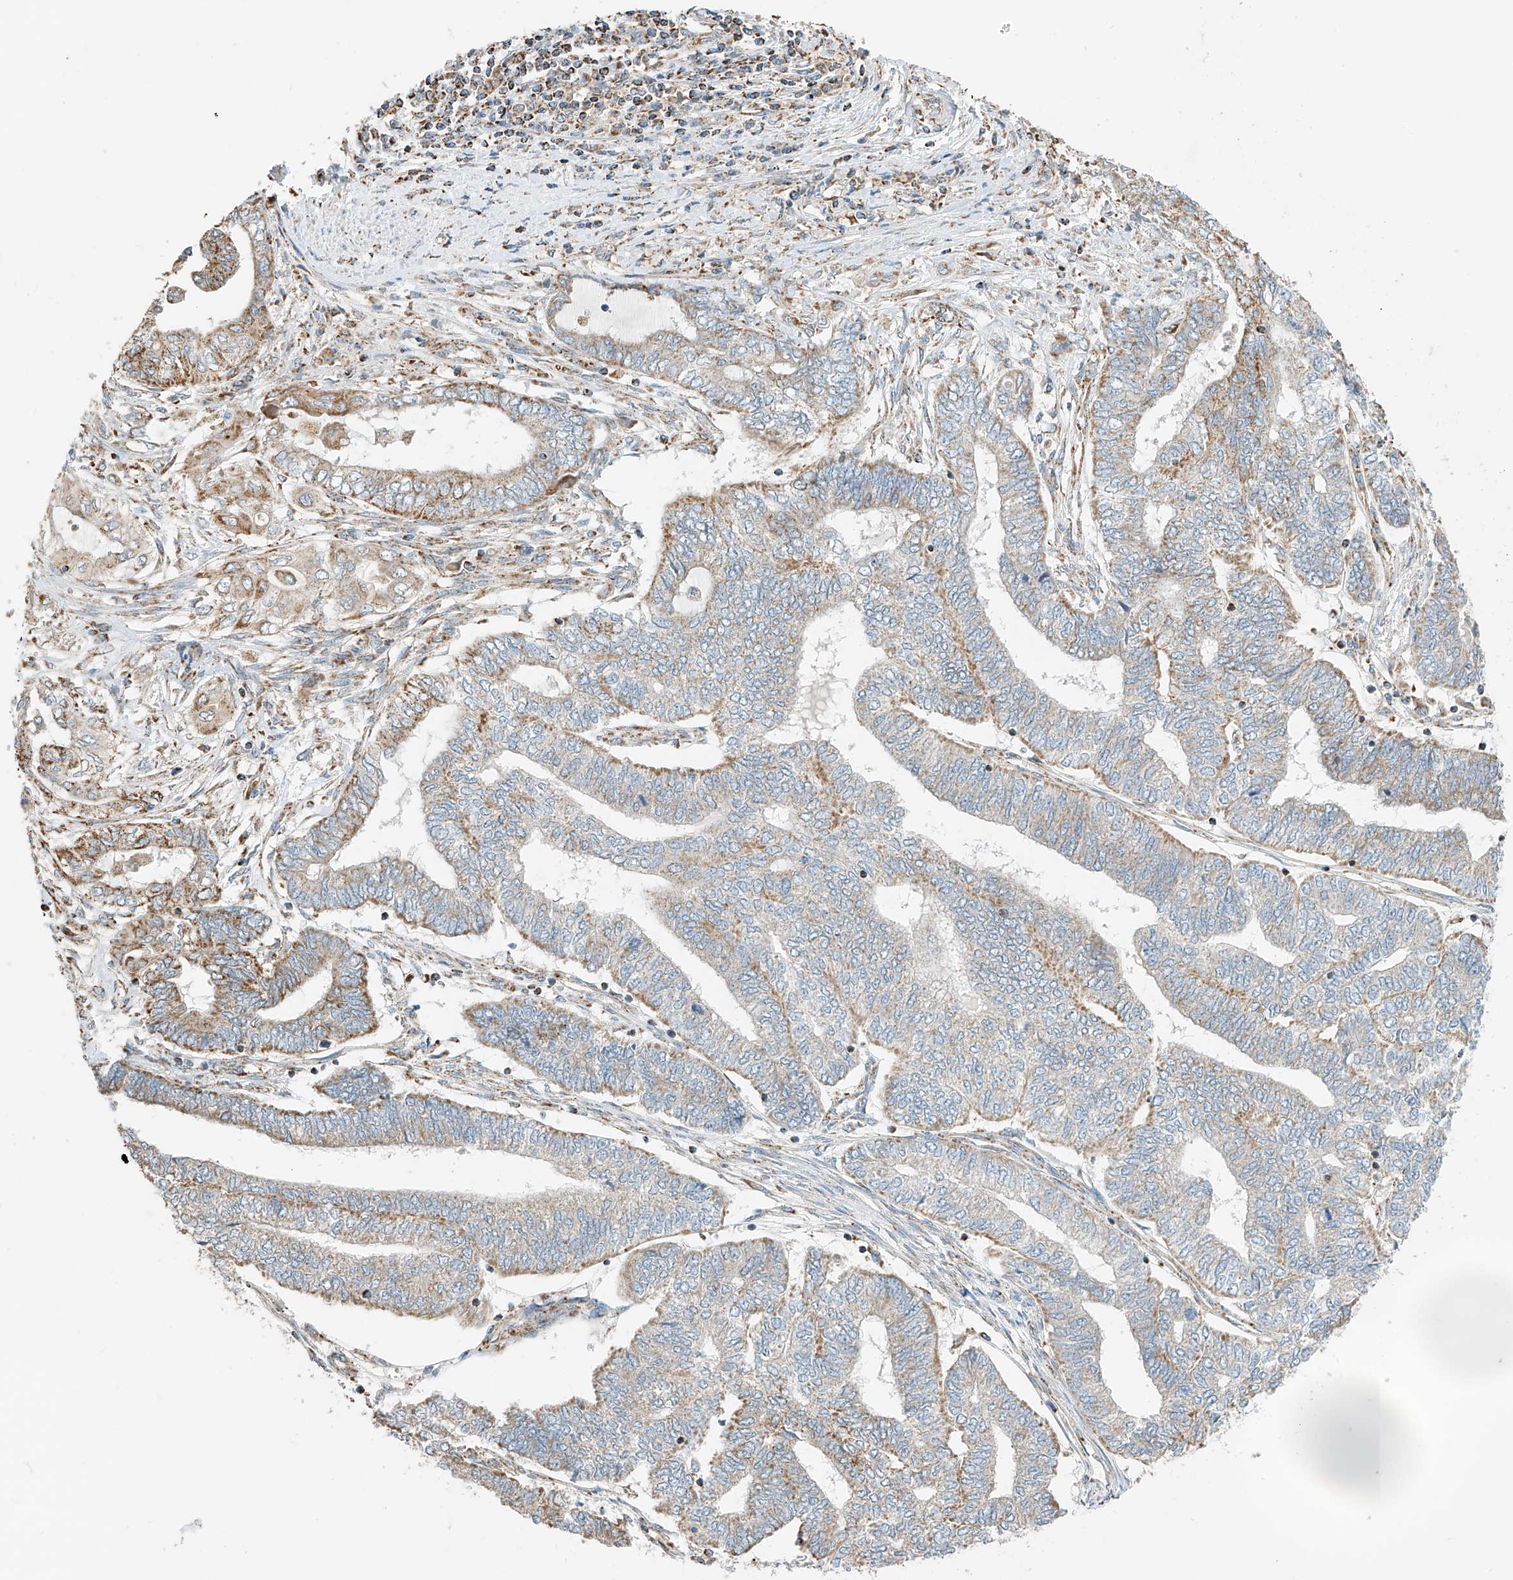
{"staining": {"intensity": "moderate", "quantity": "25%-75%", "location": "cytoplasmic/membranous"}, "tissue": "endometrial cancer", "cell_type": "Tumor cells", "image_type": "cancer", "snomed": [{"axis": "morphology", "description": "Adenocarcinoma, NOS"}, {"axis": "topography", "description": "Uterus"}, {"axis": "topography", "description": "Endometrium"}], "caption": "Adenocarcinoma (endometrial) stained with a protein marker demonstrates moderate staining in tumor cells.", "gene": "YIPF7", "patient": {"sex": "female", "age": 70}}